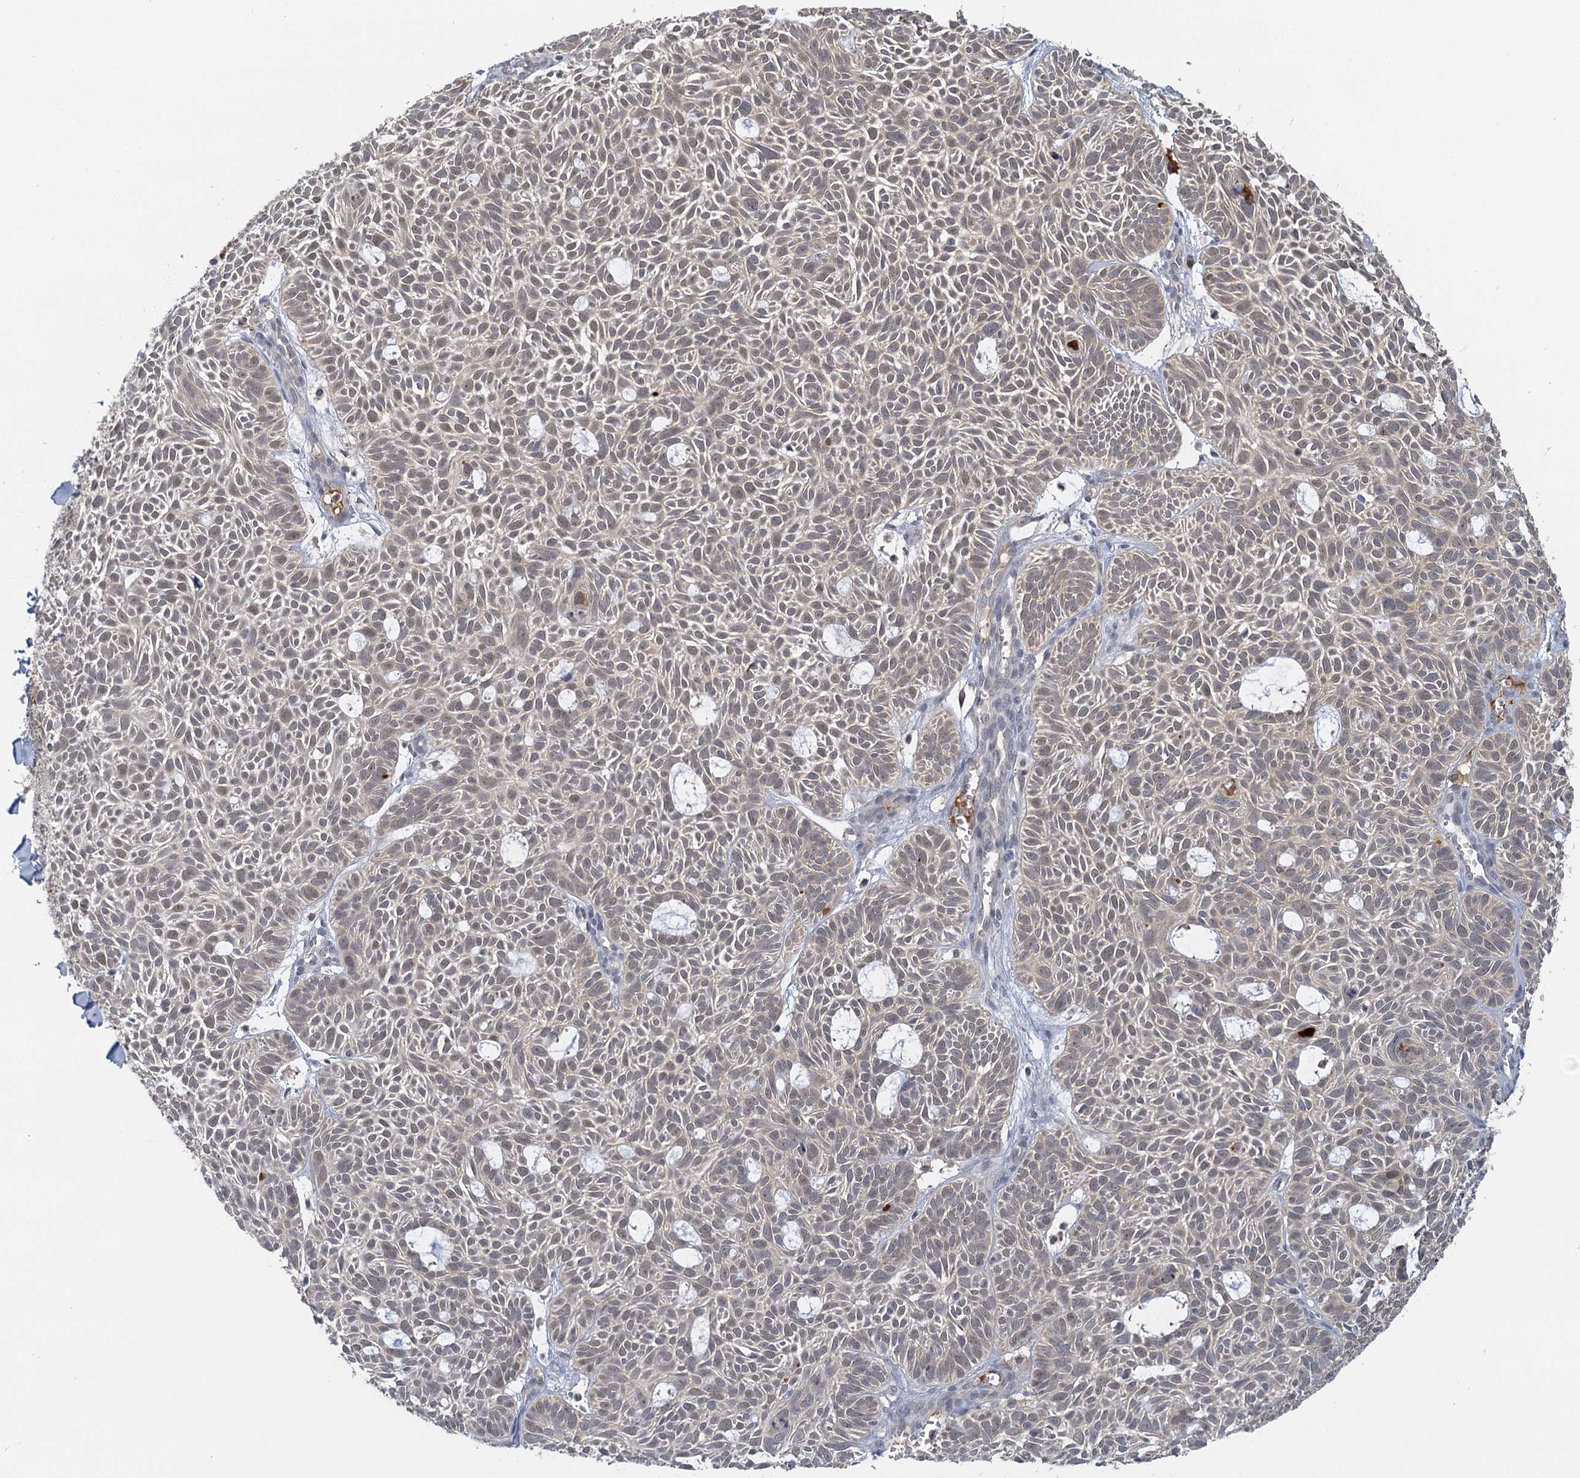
{"staining": {"intensity": "weak", "quantity": "25%-75%", "location": "nuclear"}, "tissue": "skin cancer", "cell_type": "Tumor cells", "image_type": "cancer", "snomed": [{"axis": "morphology", "description": "Basal cell carcinoma"}, {"axis": "topography", "description": "Skin"}], "caption": "About 25%-75% of tumor cells in skin basal cell carcinoma reveal weak nuclear protein positivity as visualized by brown immunohistochemical staining.", "gene": "GPATCH11", "patient": {"sex": "male", "age": 69}}